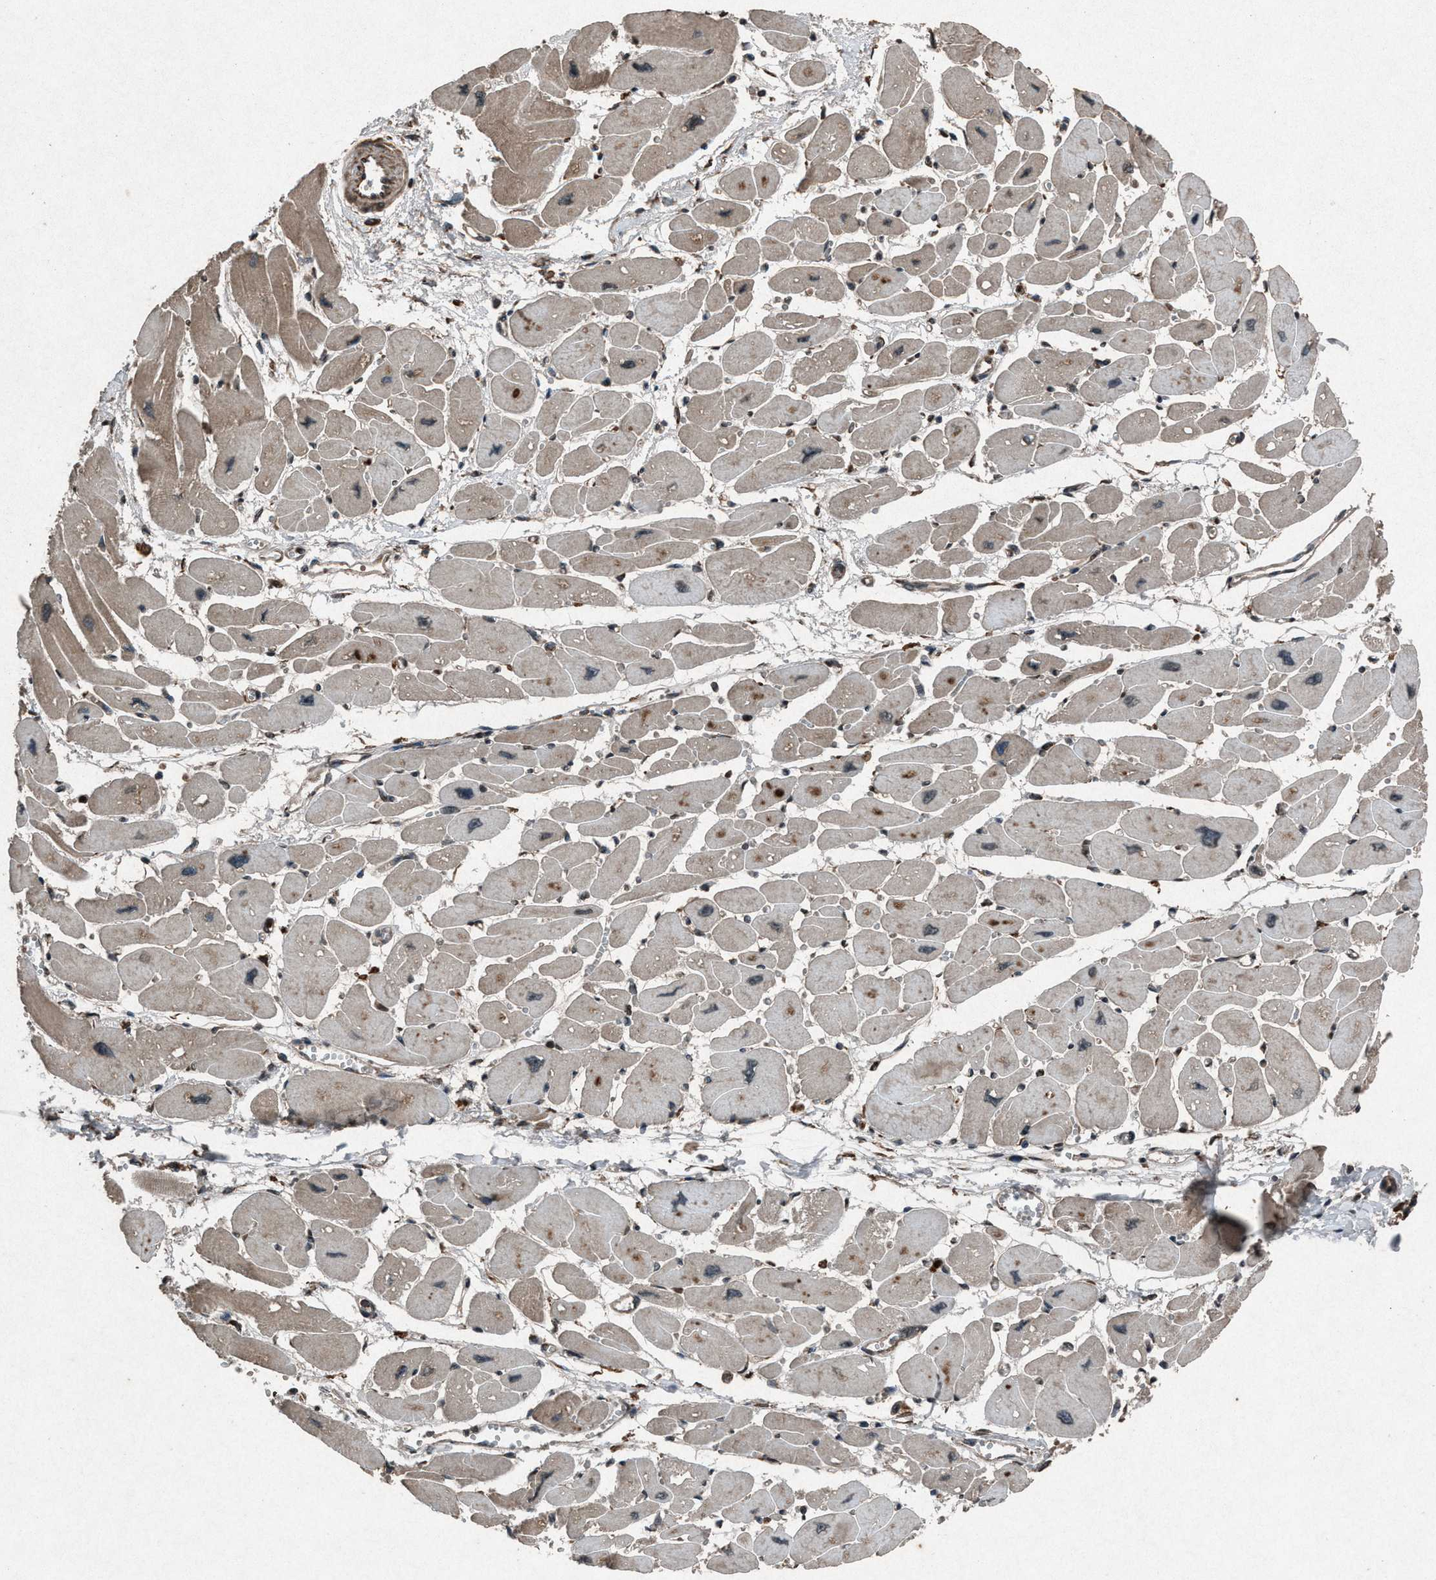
{"staining": {"intensity": "weak", "quantity": ">75%", "location": "cytoplasmic/membranous"}, "tissue": "heart muscle", "cell_type": "Cardiomyocytes", "image_type": "normal", "snomed": [{"axis": "morphology", "description": "Normal tissue, NOS"}, {"axis": "topography", "description": "Heart"}], "caption": "Weak cytoplasmic/membranous expression for a protein is present in approximately >75% of cardiomyocytes of unremarkable heart muscle using immunohistochemistry (IHC).", "gene": "CALR", "patient": {"sex": "female", "age": 54}}